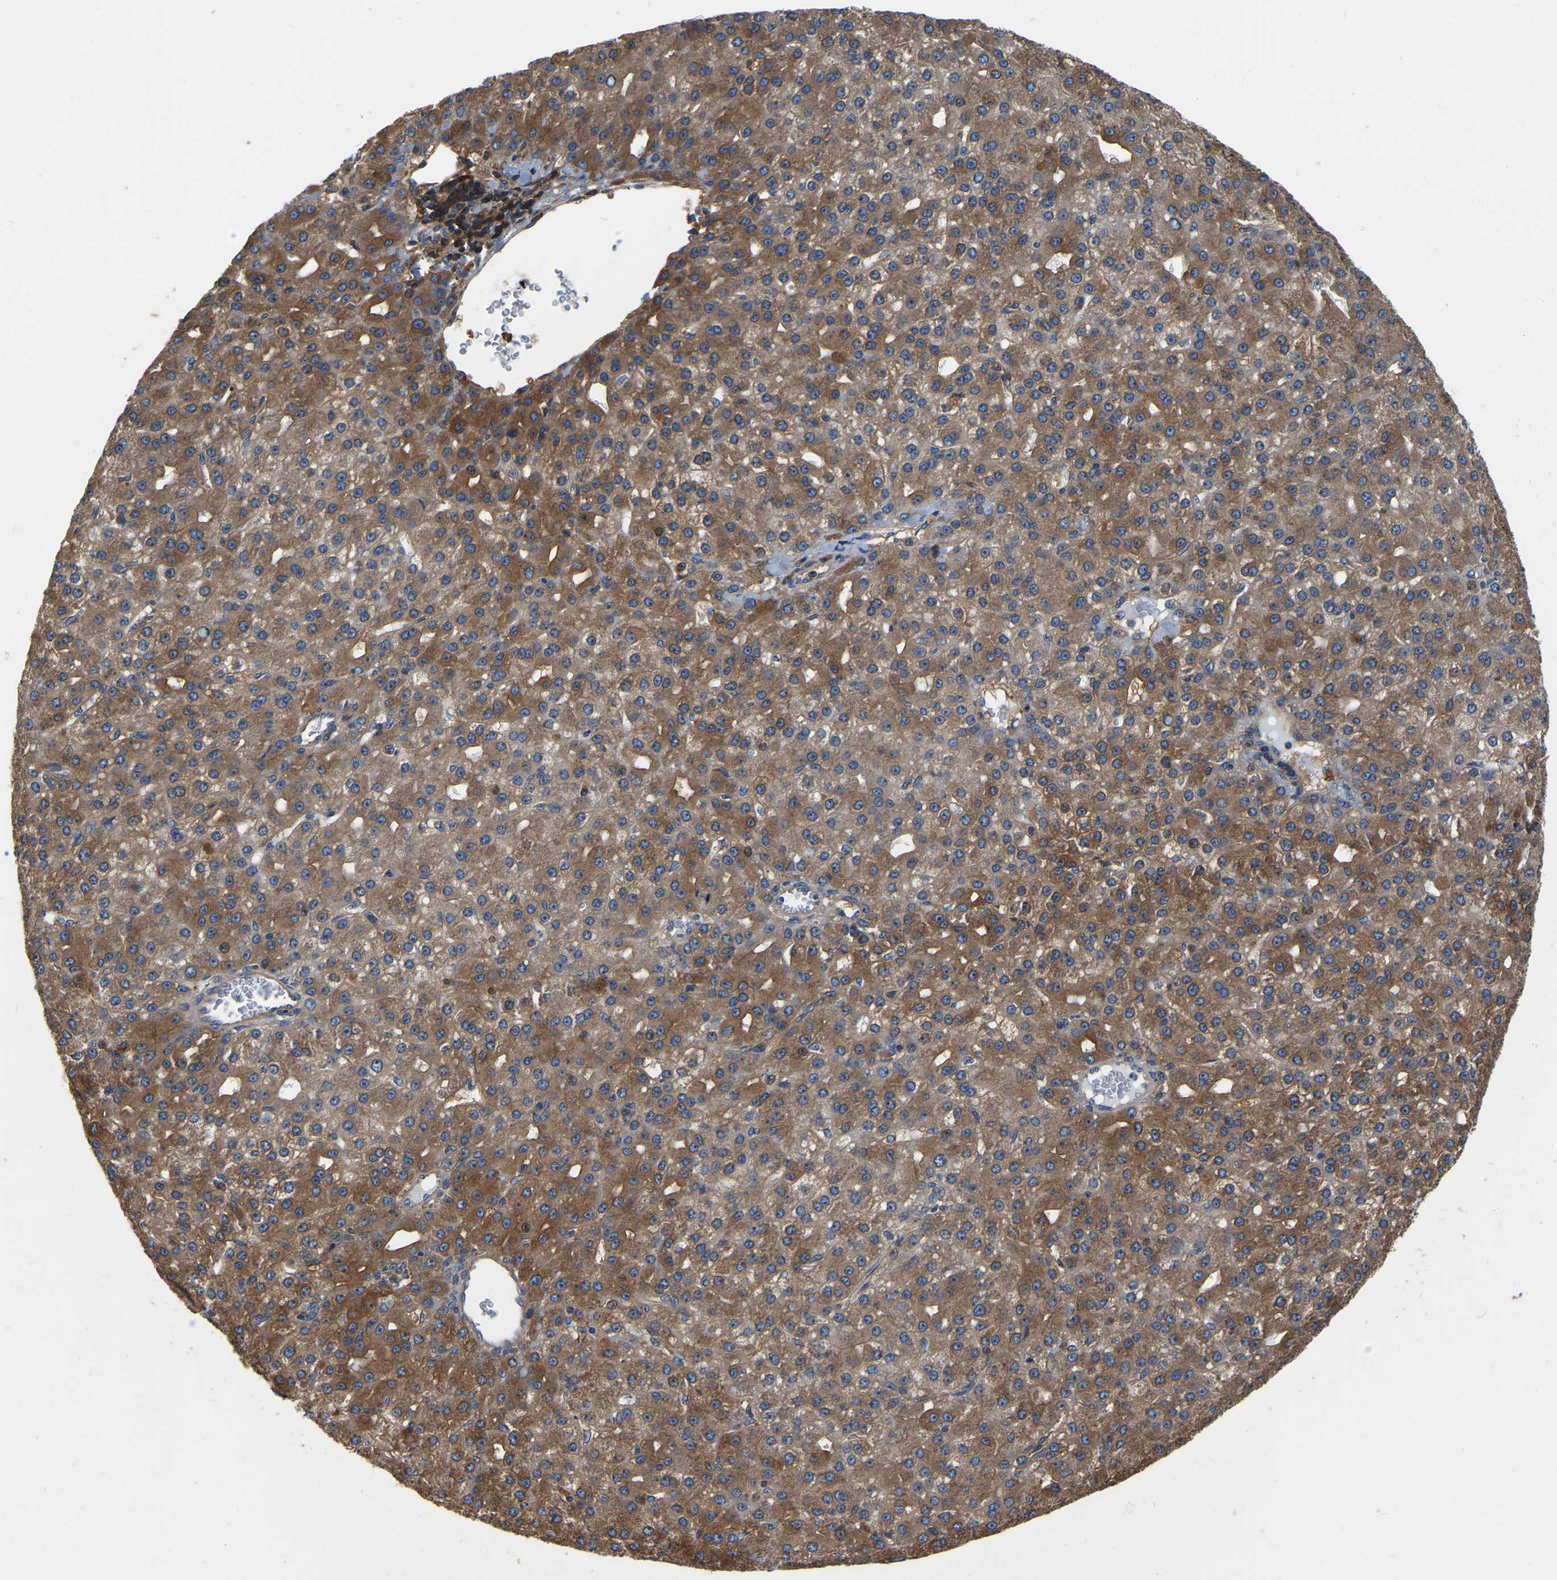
{"staining": {"intensity": "moderate", "quantity": ">75%", "location": "cytoplasmic/membranous"}, "tissue": "liver cancer", "cell_type": "Tumor cells", "image_type": "cancer", "snomed": [{"axis": "morphology", "description": "Carcinoma, Hepatocellular, NOS"}, {"axis": "topography", "description": "Liver"}], "caption": "This is a histology image of immunohistochemistry staining of liver cancer, which shows moderate staining in the cytoplasmic/membranous of tumor cells.", "gene": "GARS1", "patient": {"sex": "male", "age": 67}}